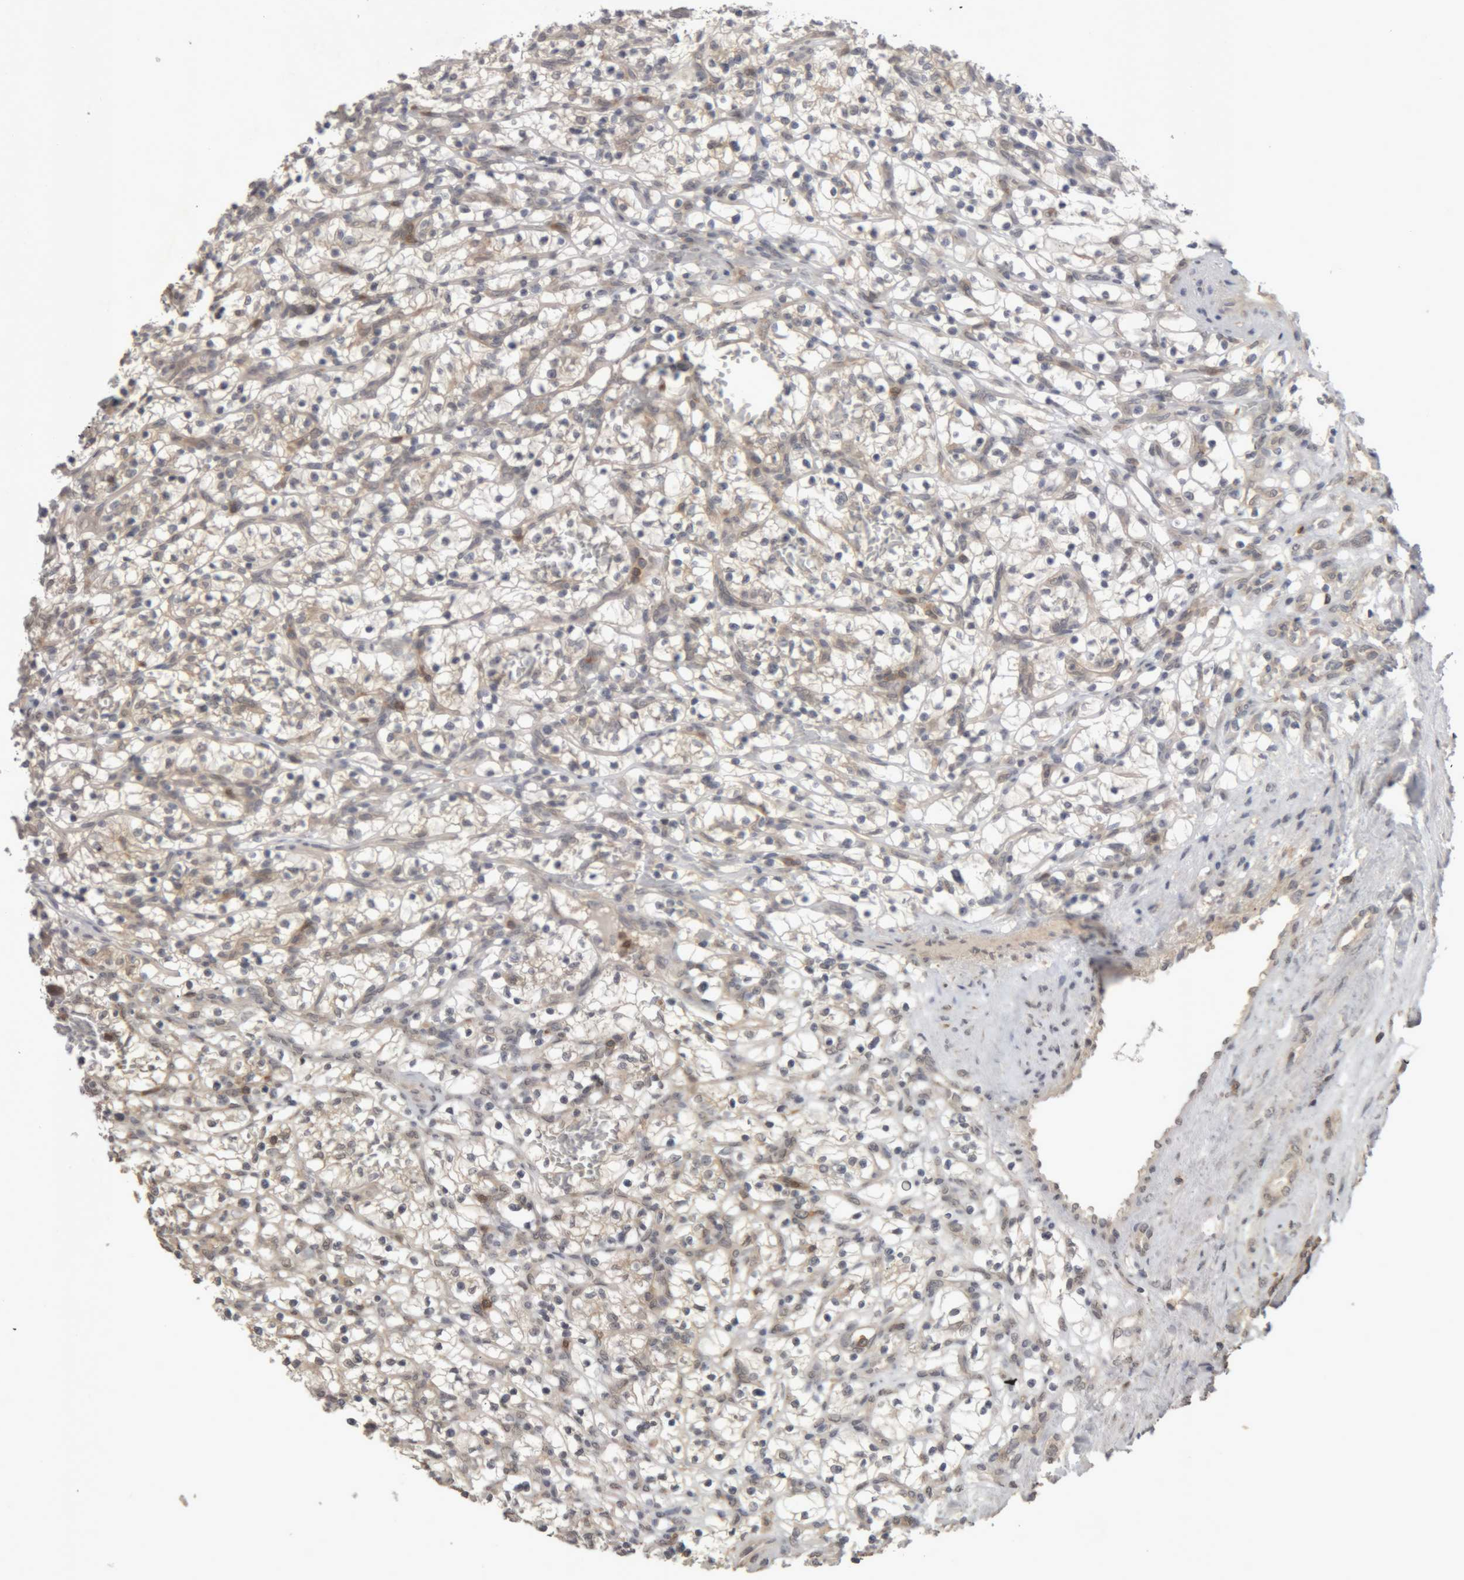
{"staining": {"intensity": "weak", "quantity": ">75%", "location": "cytoplasmic/membranous"}, "tissue": "renal cancer", "cell_type": "Tumor cells", "image_type": "cancer", "snomed": [{"axis": "morphology", "description": "Adenocarcinoma, NOS"}, {"axis": "topography", "description": "Kidney"}], "caption": "Brown immunohistochemical staining in human renal adenocarcinoma shows weak cytoplasmic/membranous positivity in approximately >75% of tumor cells.", "gene": "NFATC2", "patient": {"sex": "female", "age": 57}}